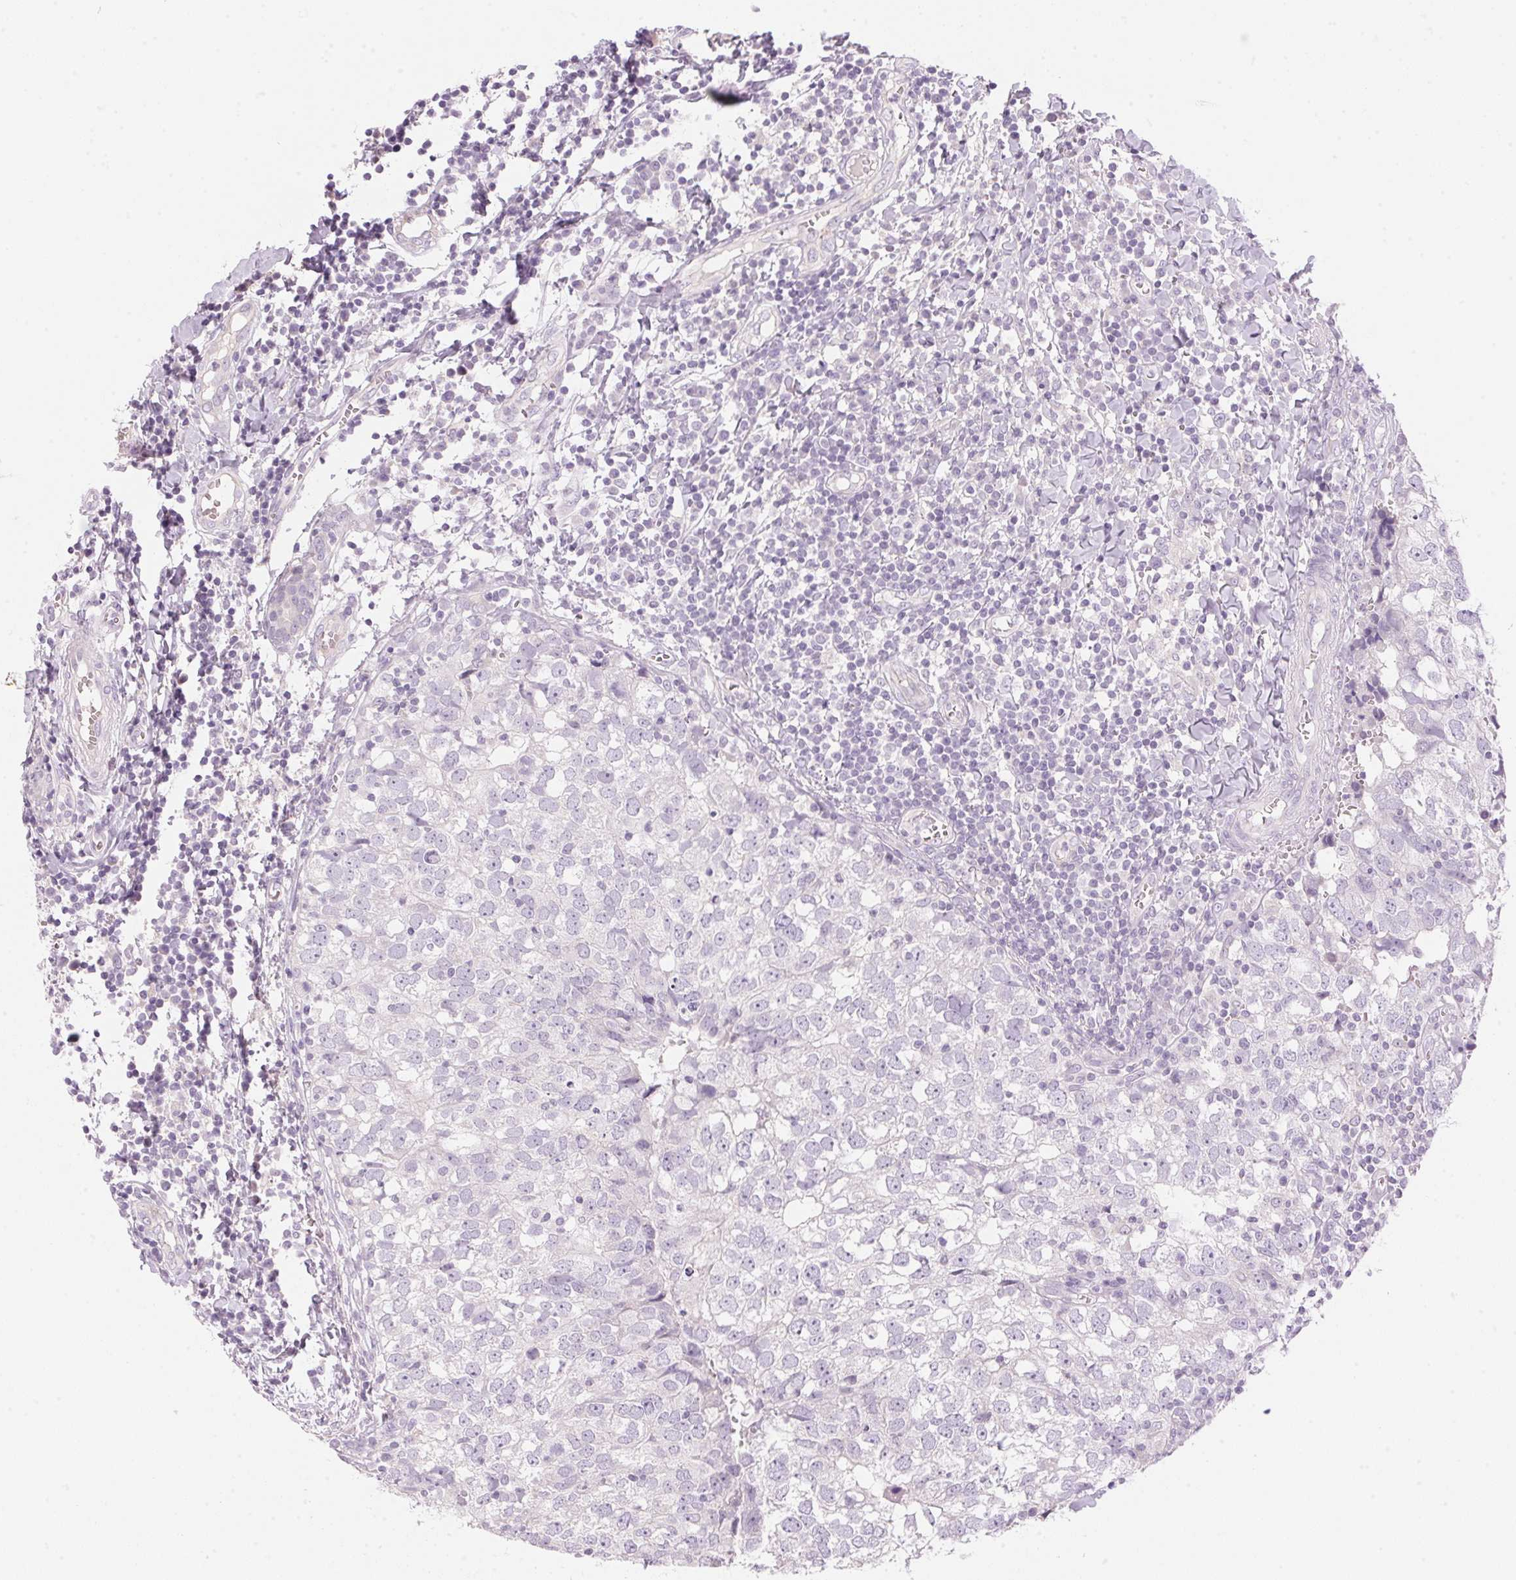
{"staining": {"intensity": "negative", "quantity": "none", "location": "none"}, "tissue": "breast cancer", "cell_type": "Tumor cells", "image_type": "cancer", "snomed": [{"axis": "morphology", "description": "Duct carcinoma"}, {"axis": "topography", "description": "Breast"}], "caption": "There is no significant staining in tumor cells of breast cancer (invasive ductal carcinoma).", "gene": "HSD17B2", "patient": {"sex": "female", "age": 30}}